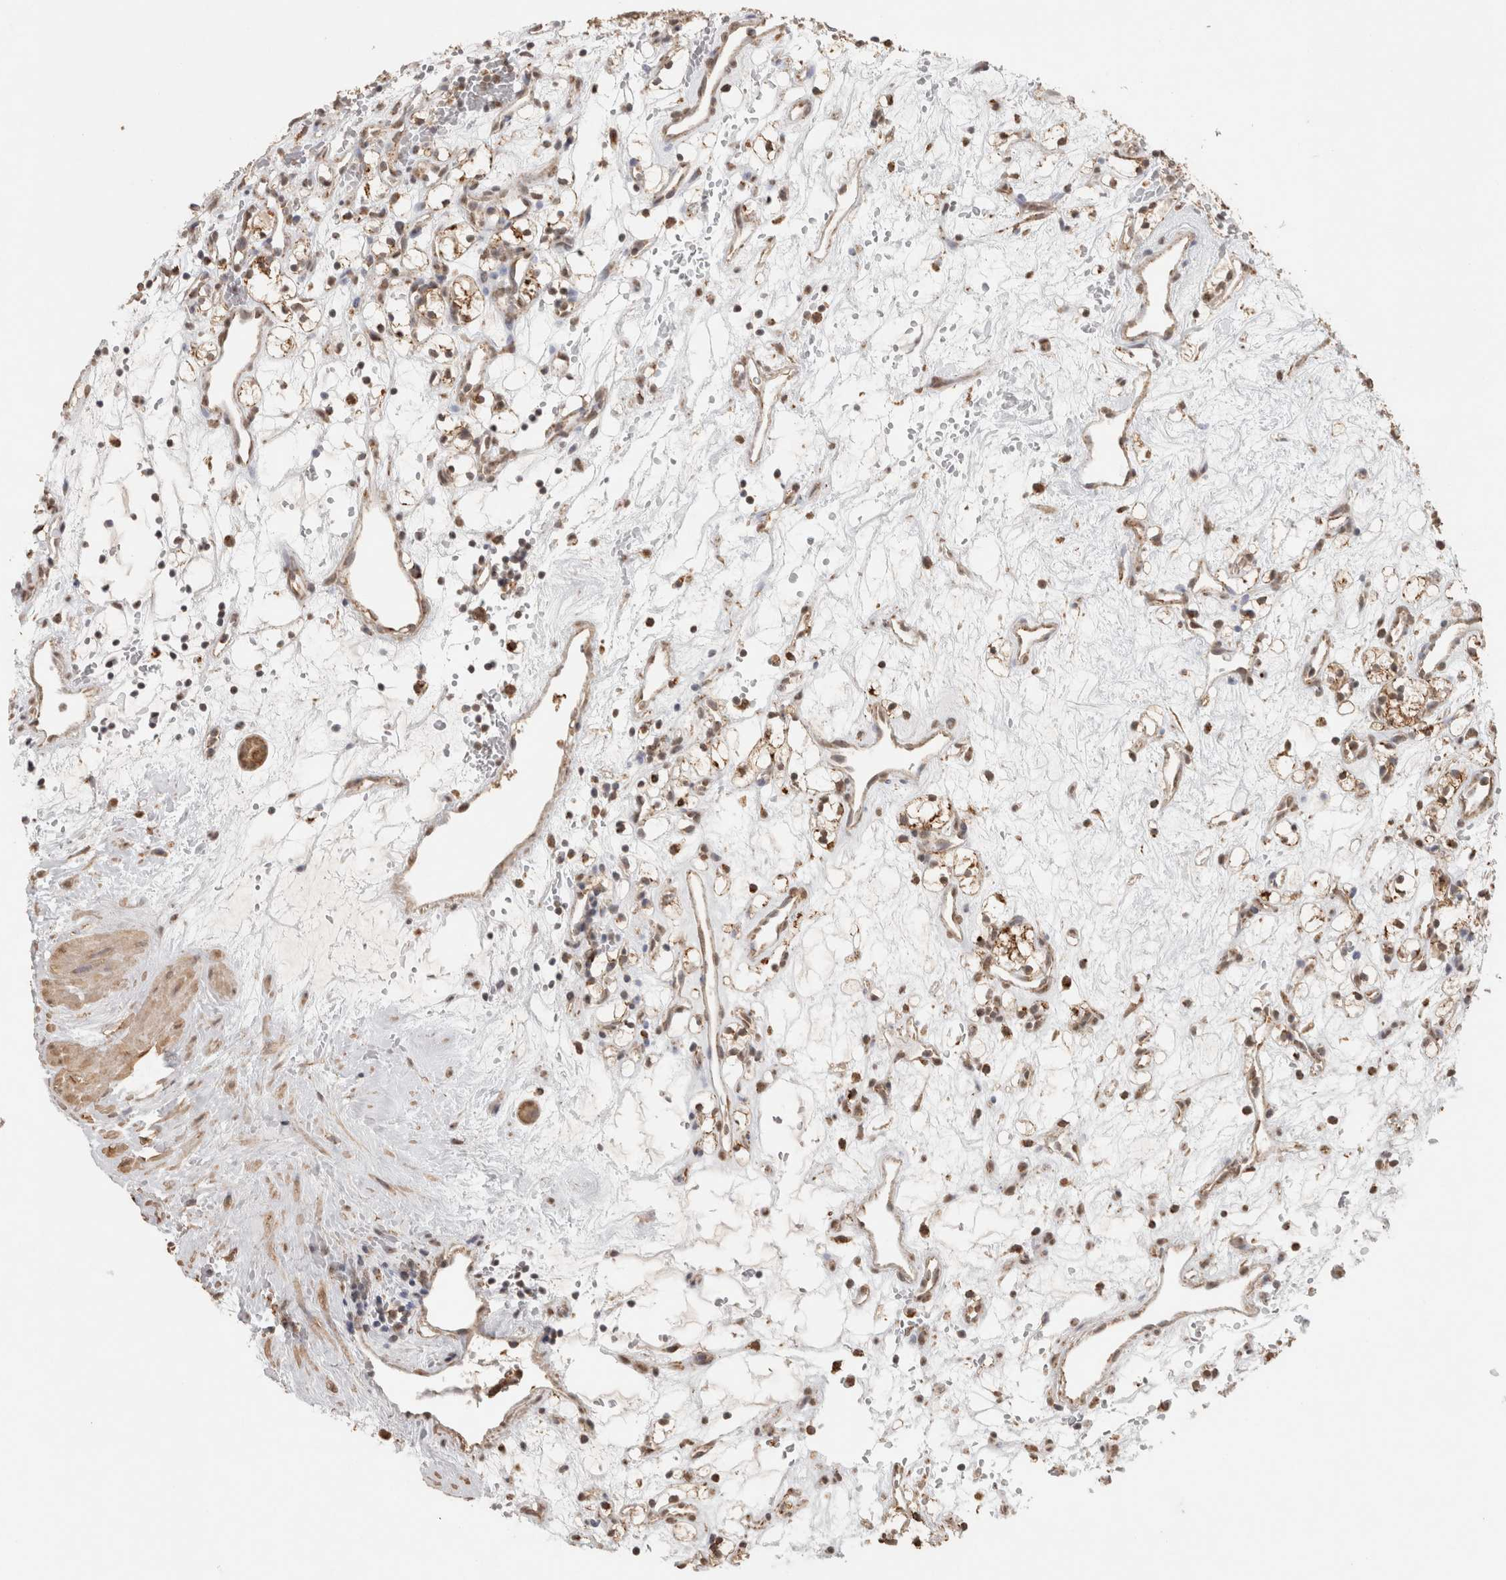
{"staining": {"intensity": "moderate", "quantity": ">75%", "location": "cytoplasmic/membranous"}, "tissue": "renal cancer", "cell_type": "Tumor cells", "image_type": "cancer", "snomed": [{"axis": "morphology", "description": "Adenocarcinoma, NOS"}, {"axis": "topography", "description": "Kidney"}], "caption": "Immunohistochemical staining of human renal cancer shows medium levels of moderate cytoplasmic/membranous positivity in about >75% of tumor cells. The staining was performed using DAB (3,3'-diaminobenzidine), with brown indicating positive protein expression. Nuclei are stained blue with hematoxylin.", "gene": "BNIP3L", "patient": {"sex": "female", "age": 60}}